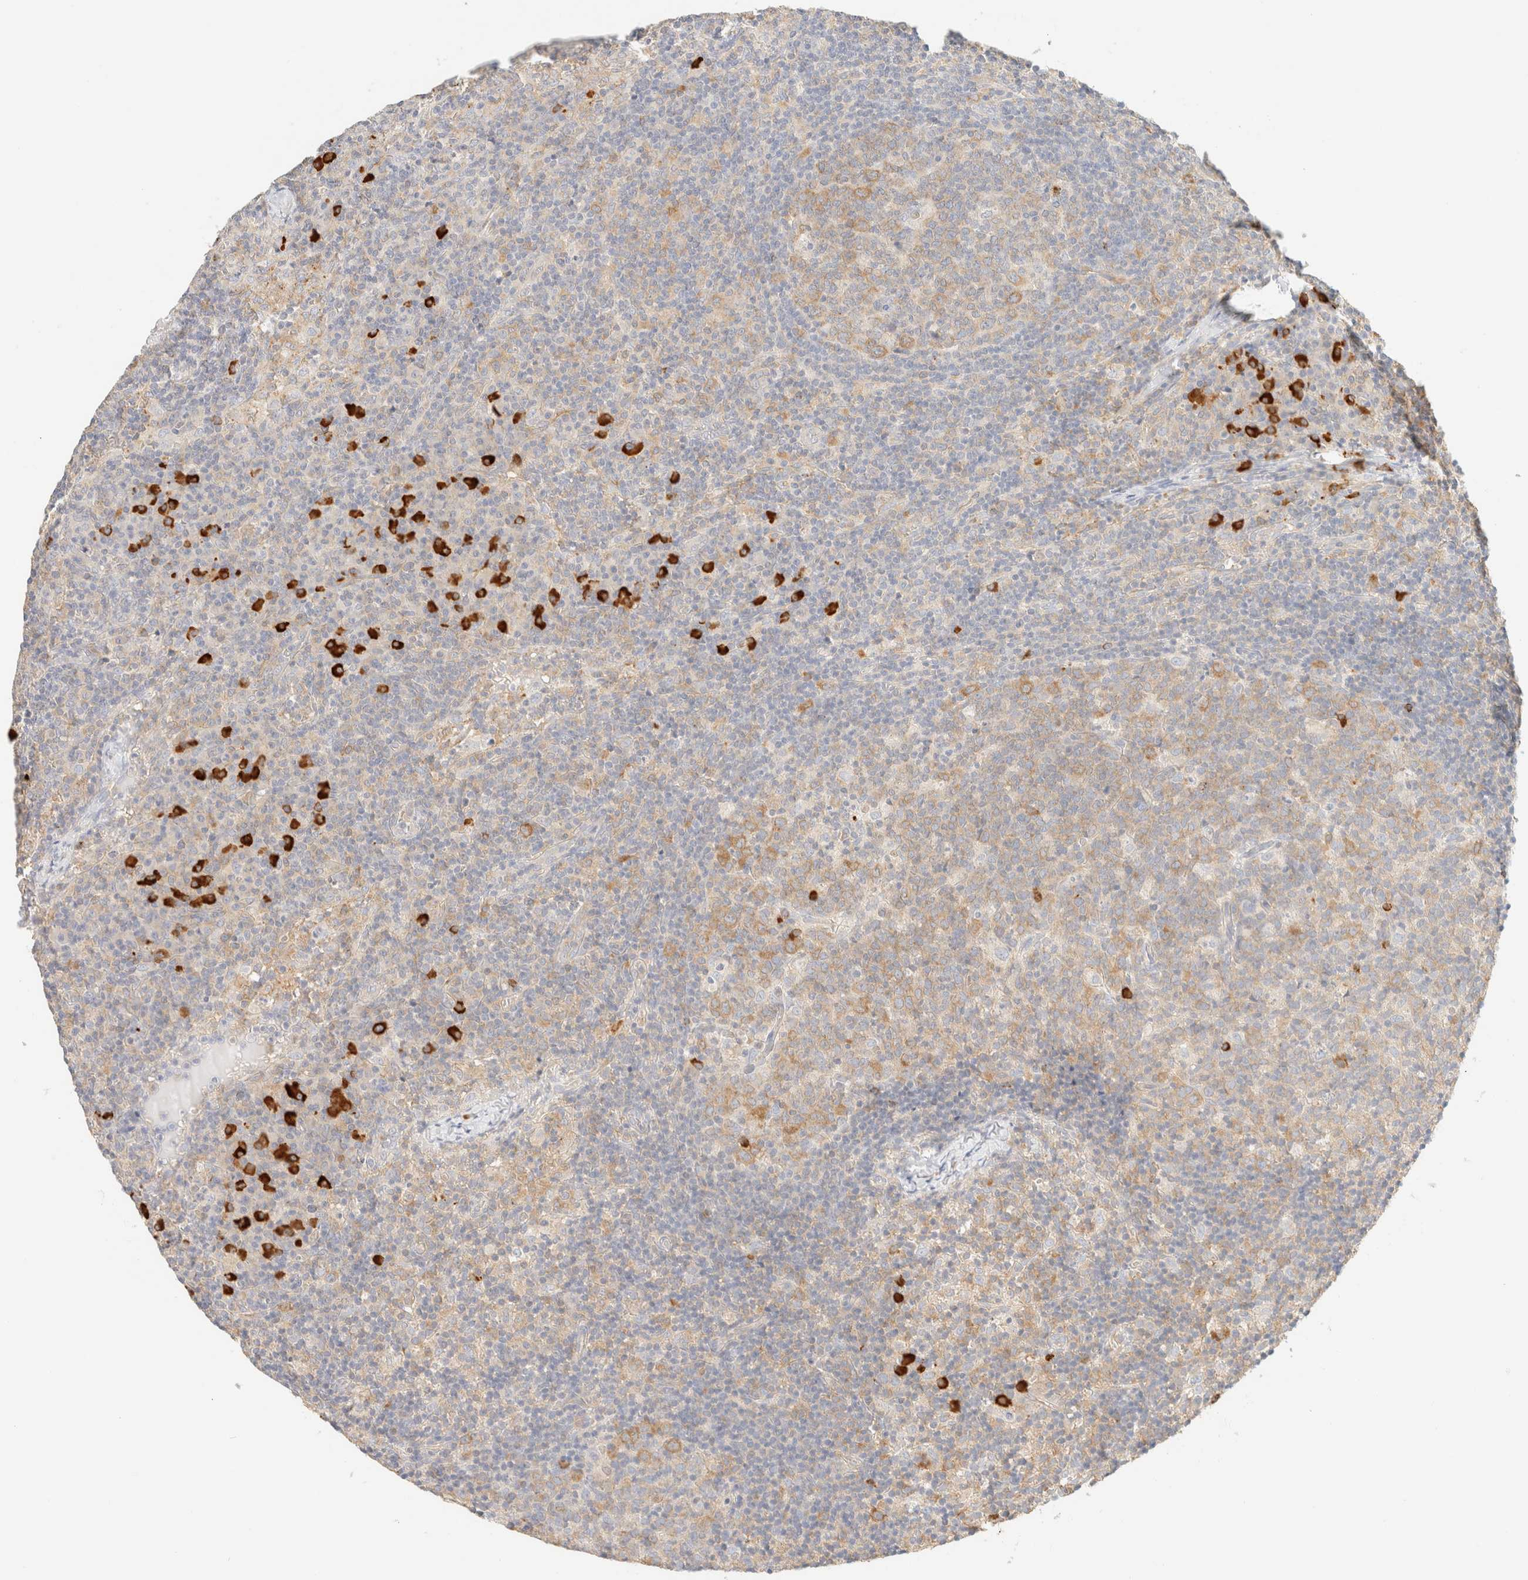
{"staining": {"intensity": "weak", "quantity": ">75%", "location": "cytoplasmic/membranous"}, "tissue": "lymph node", "cell_type": "Germinal center cells", "image_type": "normal", "snomed": [{"axis": "morphology", "description": "Normal tissue, NOS"}, {"axis": "morphology", "description": "Inflammation, NOS"}, {"axis": "topography", "description": "Lymph node"}], "caption": "A photomicrograph of human lymph node stained for a protein demonstrates weak cytoplasmic/membranous brown staining in germinal center cells. The protein is shown in brown color, while the nuclei are stained blue.", "gene": "FHOD1", "patient": {"sex": "male", "age": 55}}